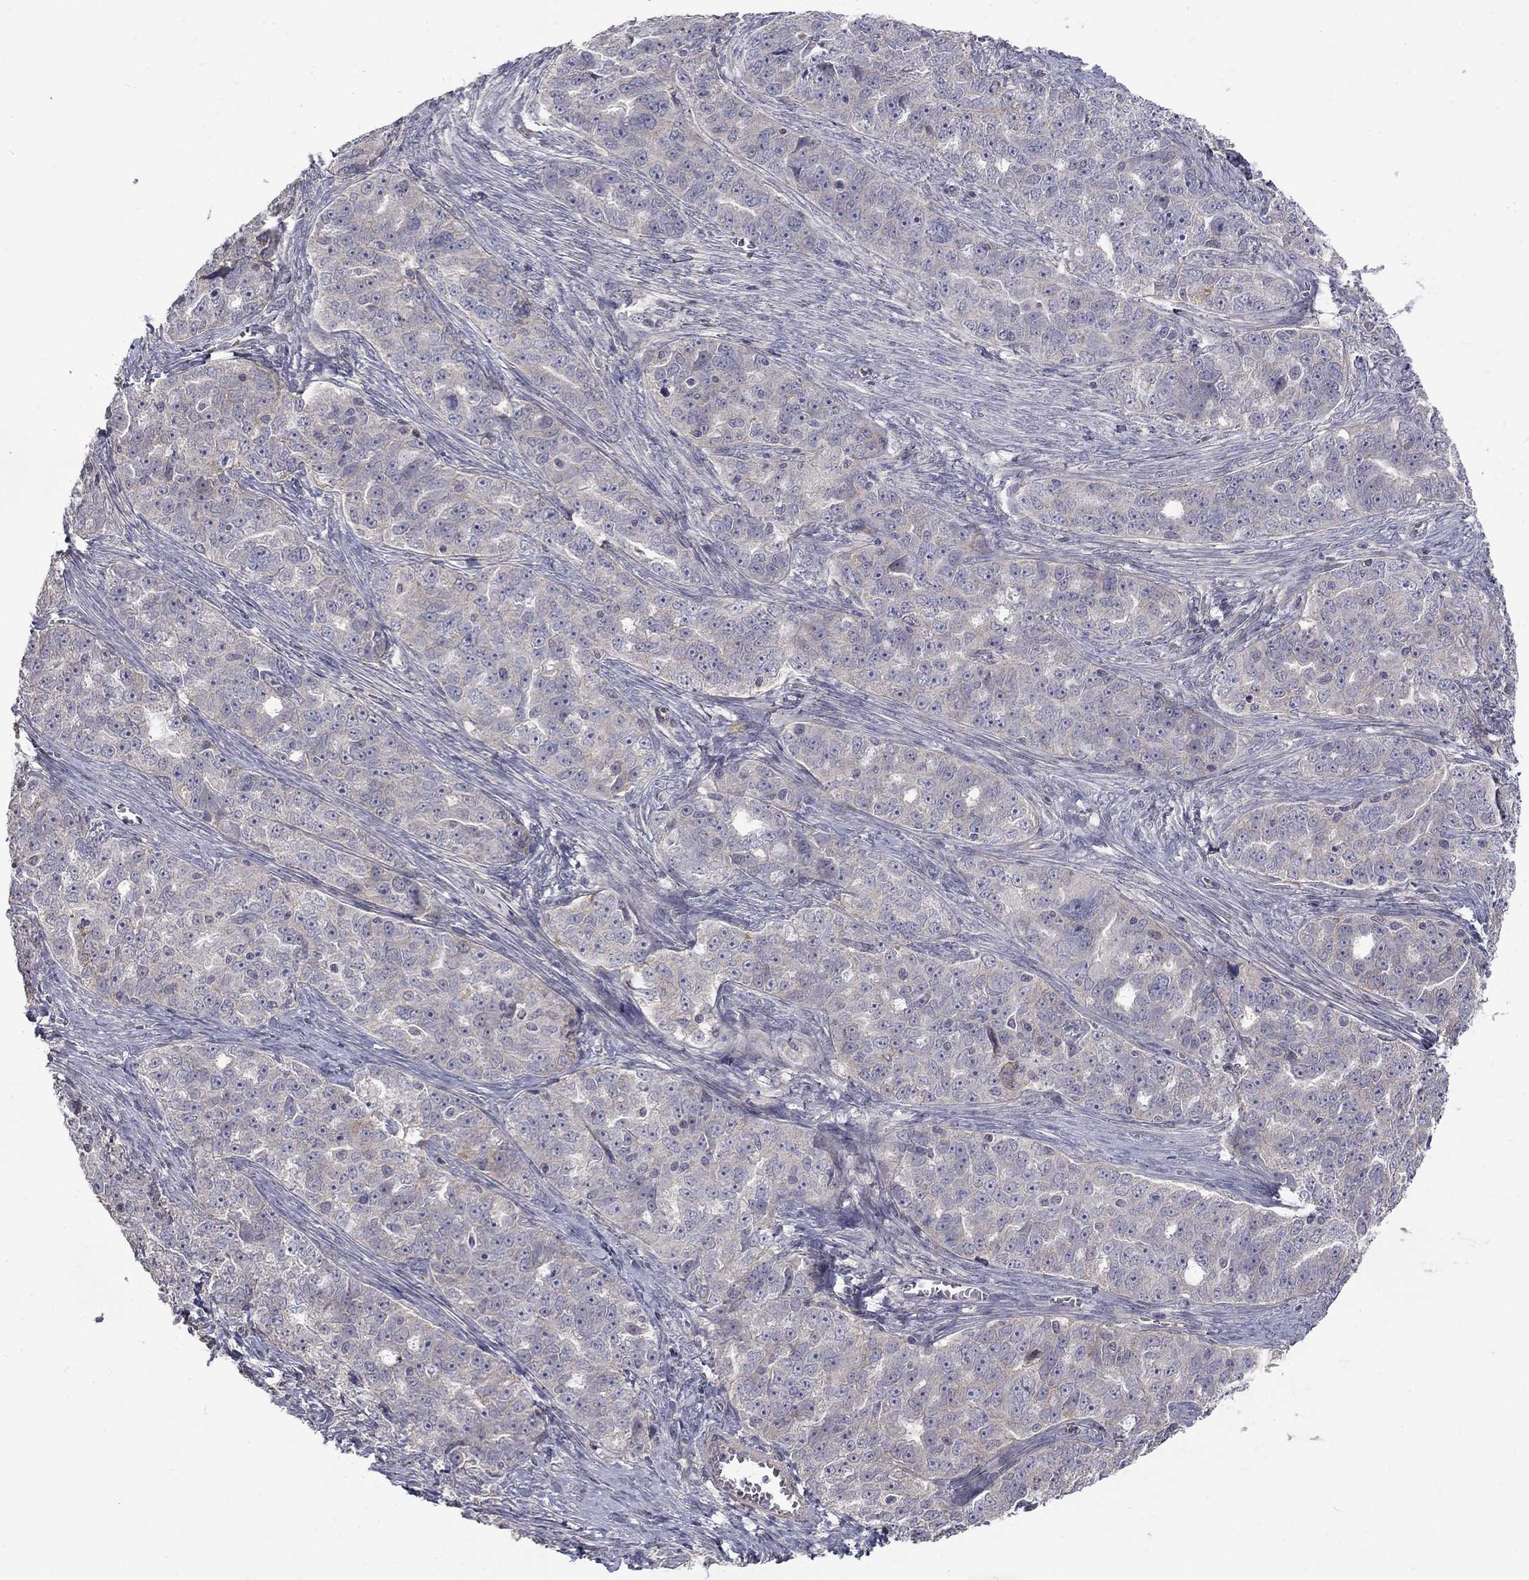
{"staining": {"intensity": "negative", "quantity": "none", "location": "none"}, "tissue": "ovarian cancer", "cell_type": "Tumor cells", "image_type": "cancer", "snomed": [{"axis": "morphology", "description": "Cystadenocarcinoma, serous, NOS"}, {"axis": "topography", "description": "Ovary"}], "caption": "A micrograph of human ovarian serous cystadenocarcinoma is negative for staining in tumor cells.", "gene": "SLC39A14", "patient": {"sex": "female", "age": 51}}